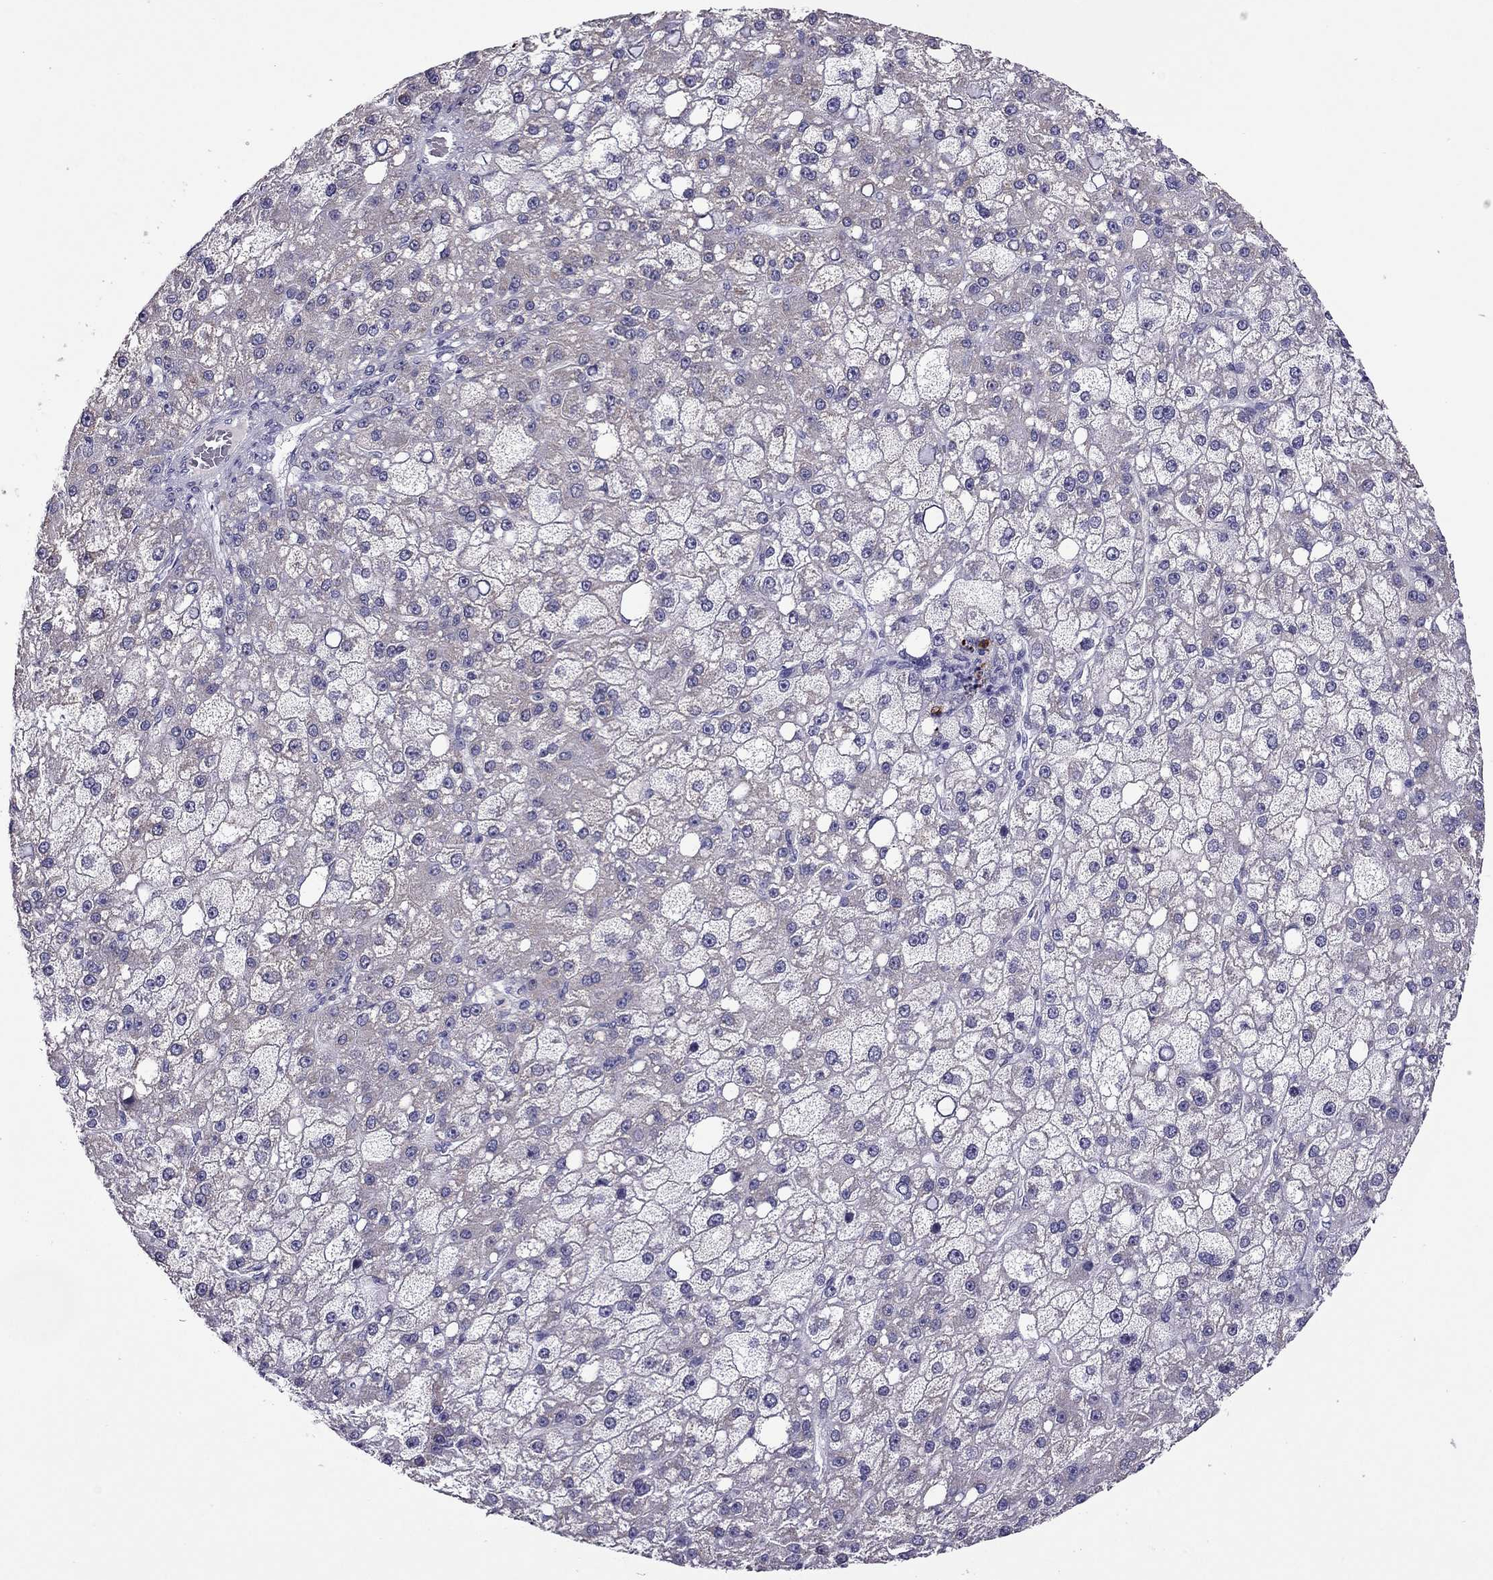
{"staining": {"intensity": "negative", "quantity": "none", "location": "none"}, "tissue": "liver cancer", "cell_type": "Tumor cells", "image_type": "cancer", "snomed": [{"axis": "morphology", "description": "Carcinoma, Hepatocellular, NOS"}, {"axis": "topography", "description": "Liver"}], "caption": "This image is of liver cancer stained with IHC to label a protein in brown with the nuclei are counter-stained blue. There is no expression in tumor cells. (Immunohistochemistry (ihc), brightfield microscopy, high magnification).", "gene": "MYBPH", "patient": {"sex": "male", "age": 67}}